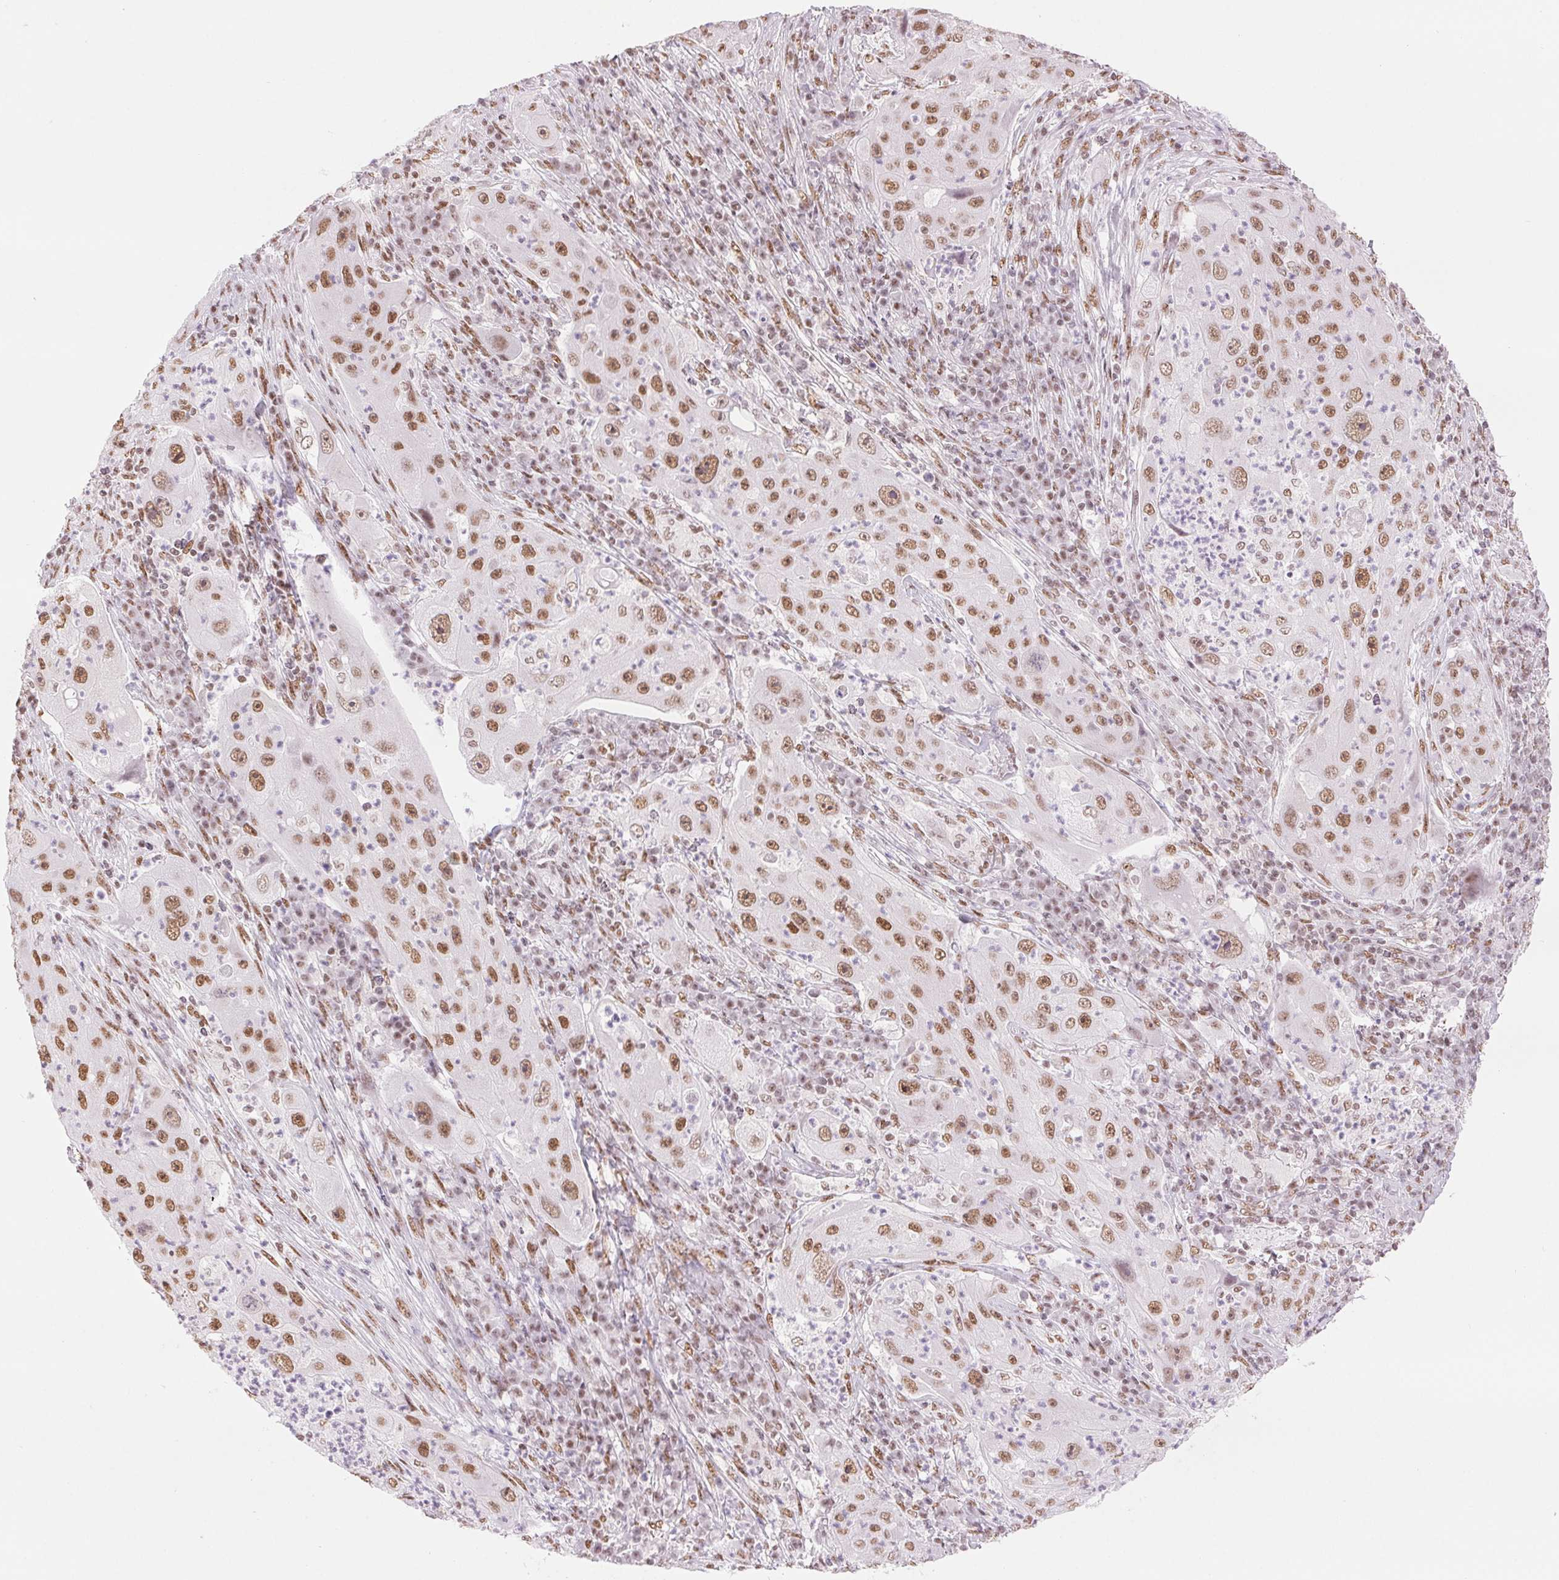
{"staining": {"intensity": "moderate", "quantity": ">75%", "location": "nuclear"}, "tissue": "lung cancer", "cell_type": "Tumor cells", "image_type": "cancer", "snomed": [{"axis": "morphology", "description": "Squamous cell carcinoma, NOS"}, {"axis": "topography", "description": "Lung"}], "caption": "Squamous cell carcinoma (lung) stained for a protein exhibits moderate nuclear positivity in tumor cells. (Stains: DAB (3,3'-diaminobenzidine) in brown, nuclei in blue, Microscopy: brightfield microscopy at high magnification).", "gene": "ZFR2", "patient": {"sex": "female", "age": 59}}